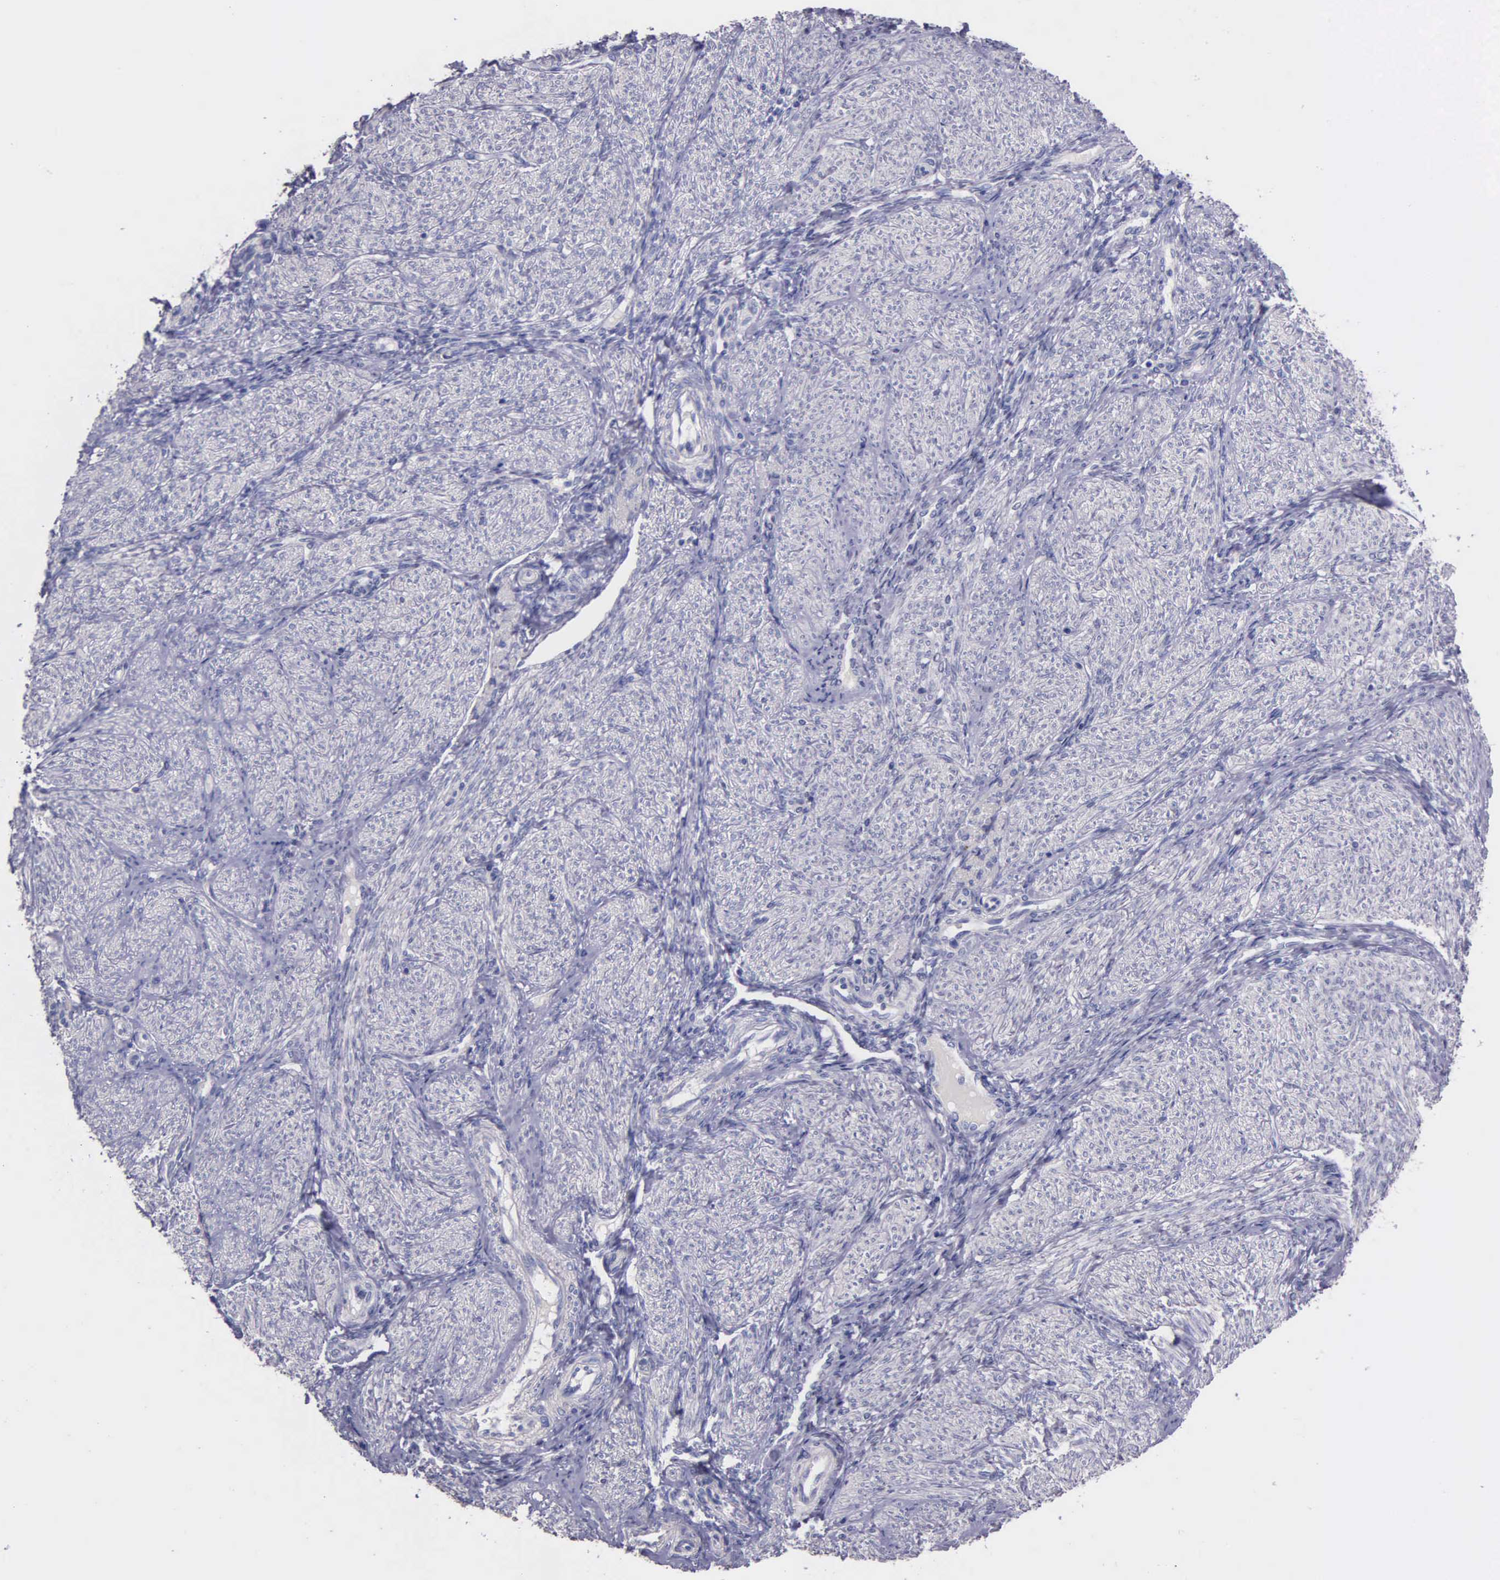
{"staining": {"intensity": "negative", "quantity": "none", "location": "none"}, "tissue": "endometrium", "cell_type": "Cells in endometrial stroma", "image_type": "normal", "snomed": [{"axis": "morphology", "description": "Normal tissue, NOS"}, {"axis": "topography", "description": "Endometrium"}], "caption": "This is a histopathology image of immunohistochemistry (IHC) staining of benign endometrium, which shows no positivity in cells in endometrial stroma. The staining is performed using DAB brown chromogen with nuclei counter-stained in using hematoxylin.", "gene": "GSTT2B", "patient": {"sex": "female", "age": 36}}